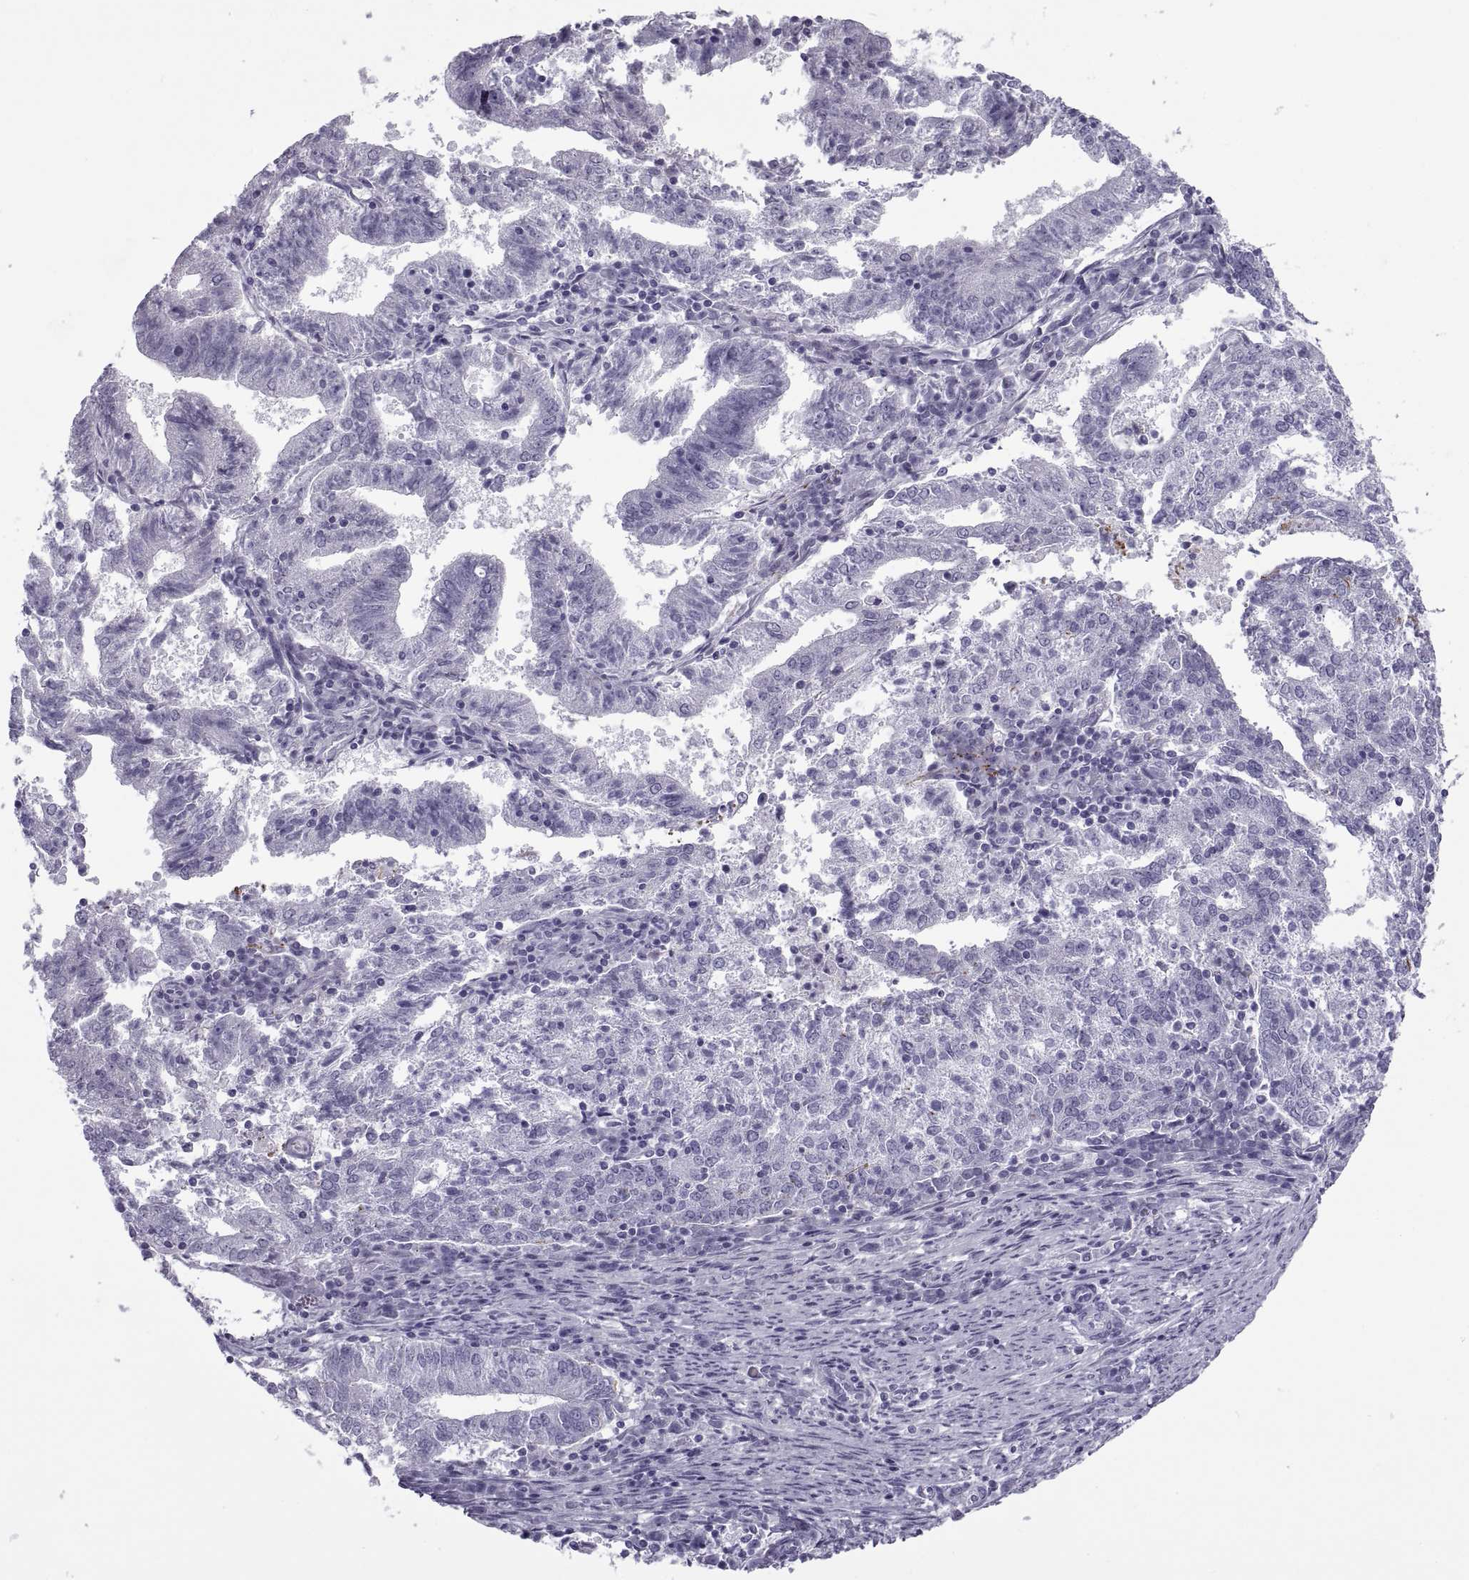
{"staining": {"intensity": "negative", "quantity": "none", "location": "none"}, "tissue": "endometrial cancer", "cell_type": "Tumor cells", "image_type": "cancer", "snomed": [{"axis": "morphology", "description": "Adenocarcinoma, NOS"}, {"axis": "topography", "description": "Endometrium"}], "caption": "Protein analysis of endometrial cancer (adenocarcinoma) reveals no significant expression in tumor cells.", "gene": "RLBP1", "patient": {"sex": "female", "age": 82}}